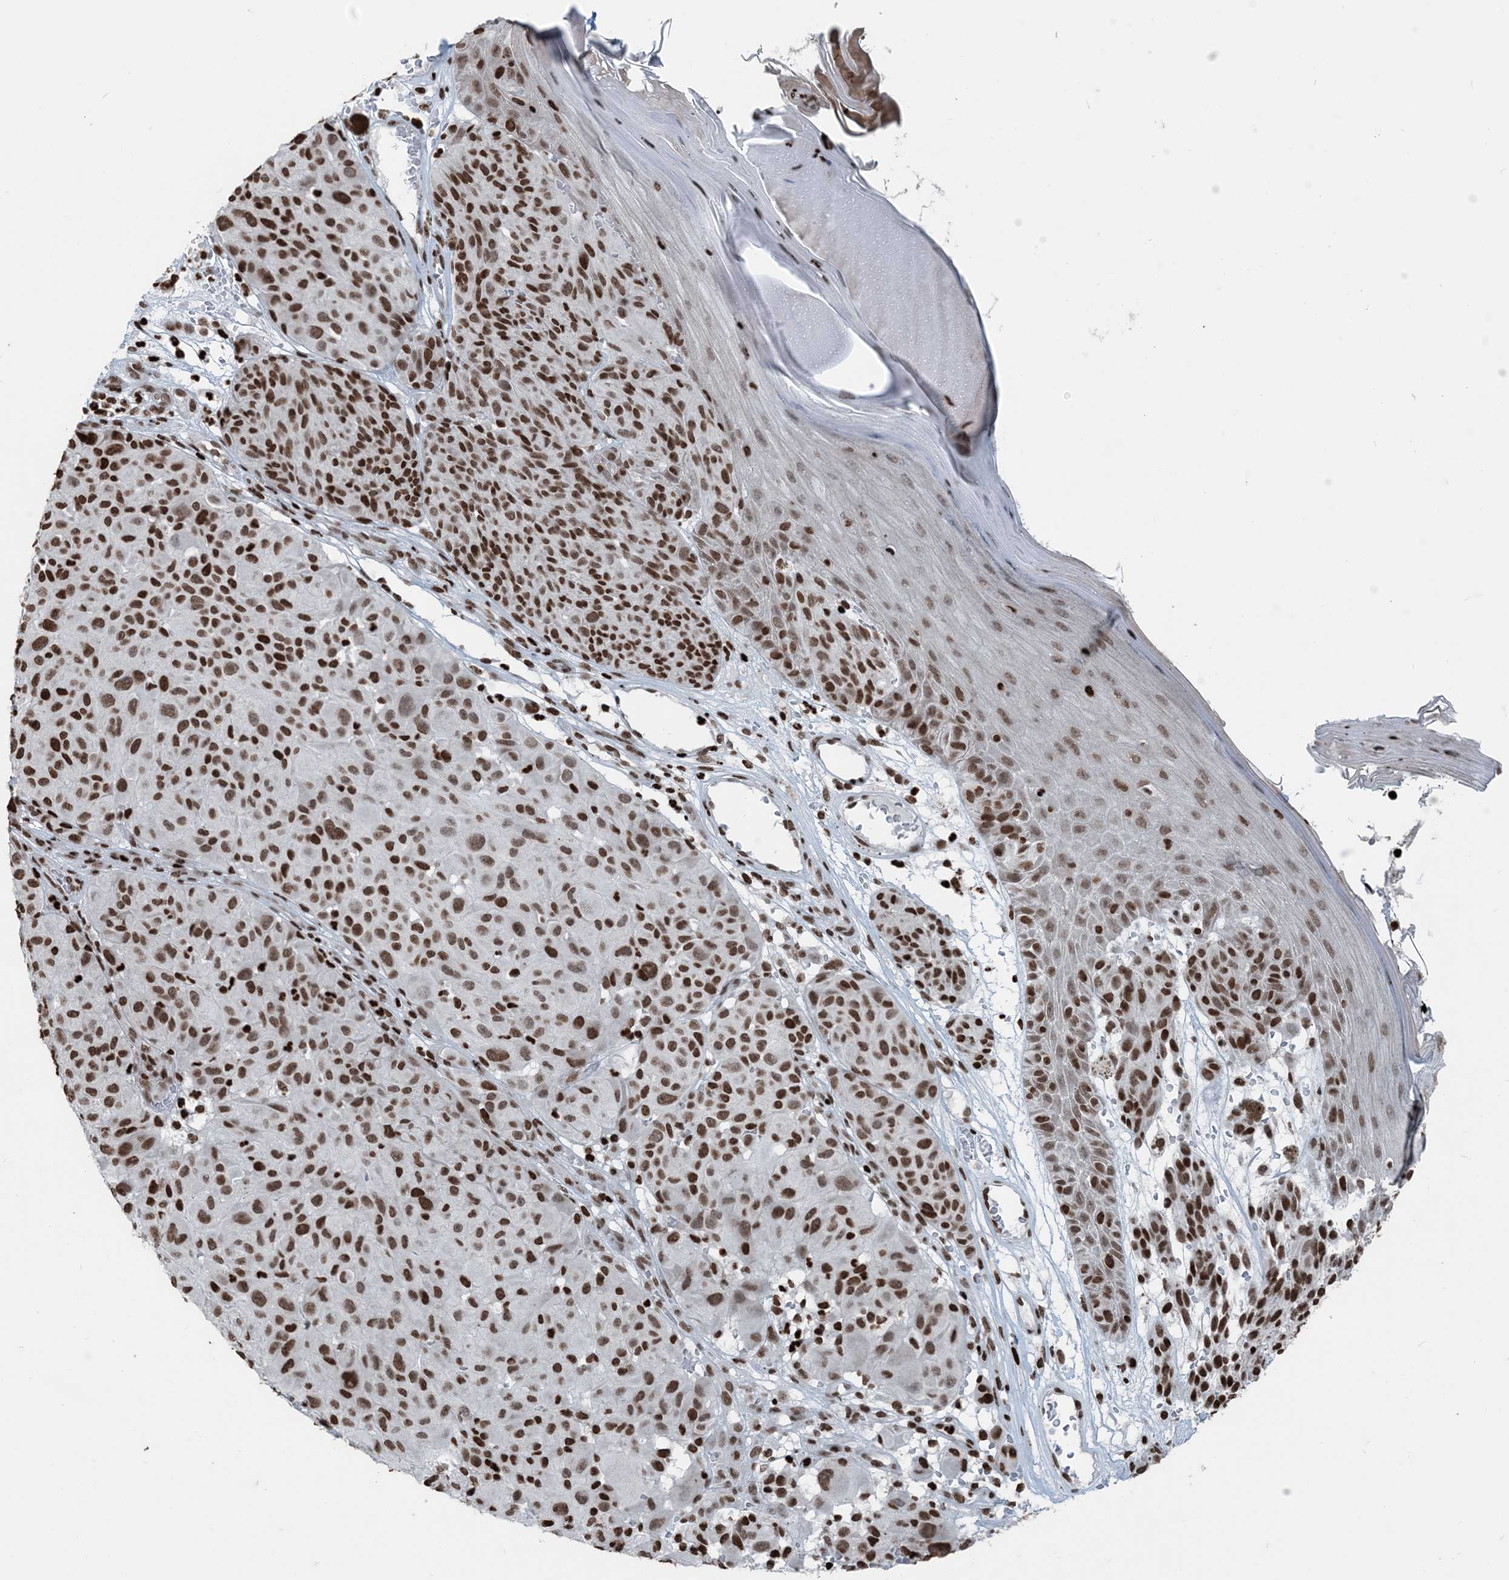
{"staining": {"intensity": "moderate", "quantity": ">75%", "location": "nuclear"}, "tissue": "melanoma", "cell_type": "Tumor cells", "image_type": "cancer", "snomed": [{"axis": "morphology", "description": "Malignant melanoma, NOS"}, {"axis": "topography", "description": "Skin"}], "caption": "Immunohistochemistry of human malignant melanoma reveals medium levels of moderate nuclear positivity in about >75% of tumor cells. The protein of interest is shown in brown color, while the nuclei are stained blue.", "gene": "H3-3B", "patient": {"sex": "male", "age": 83}}